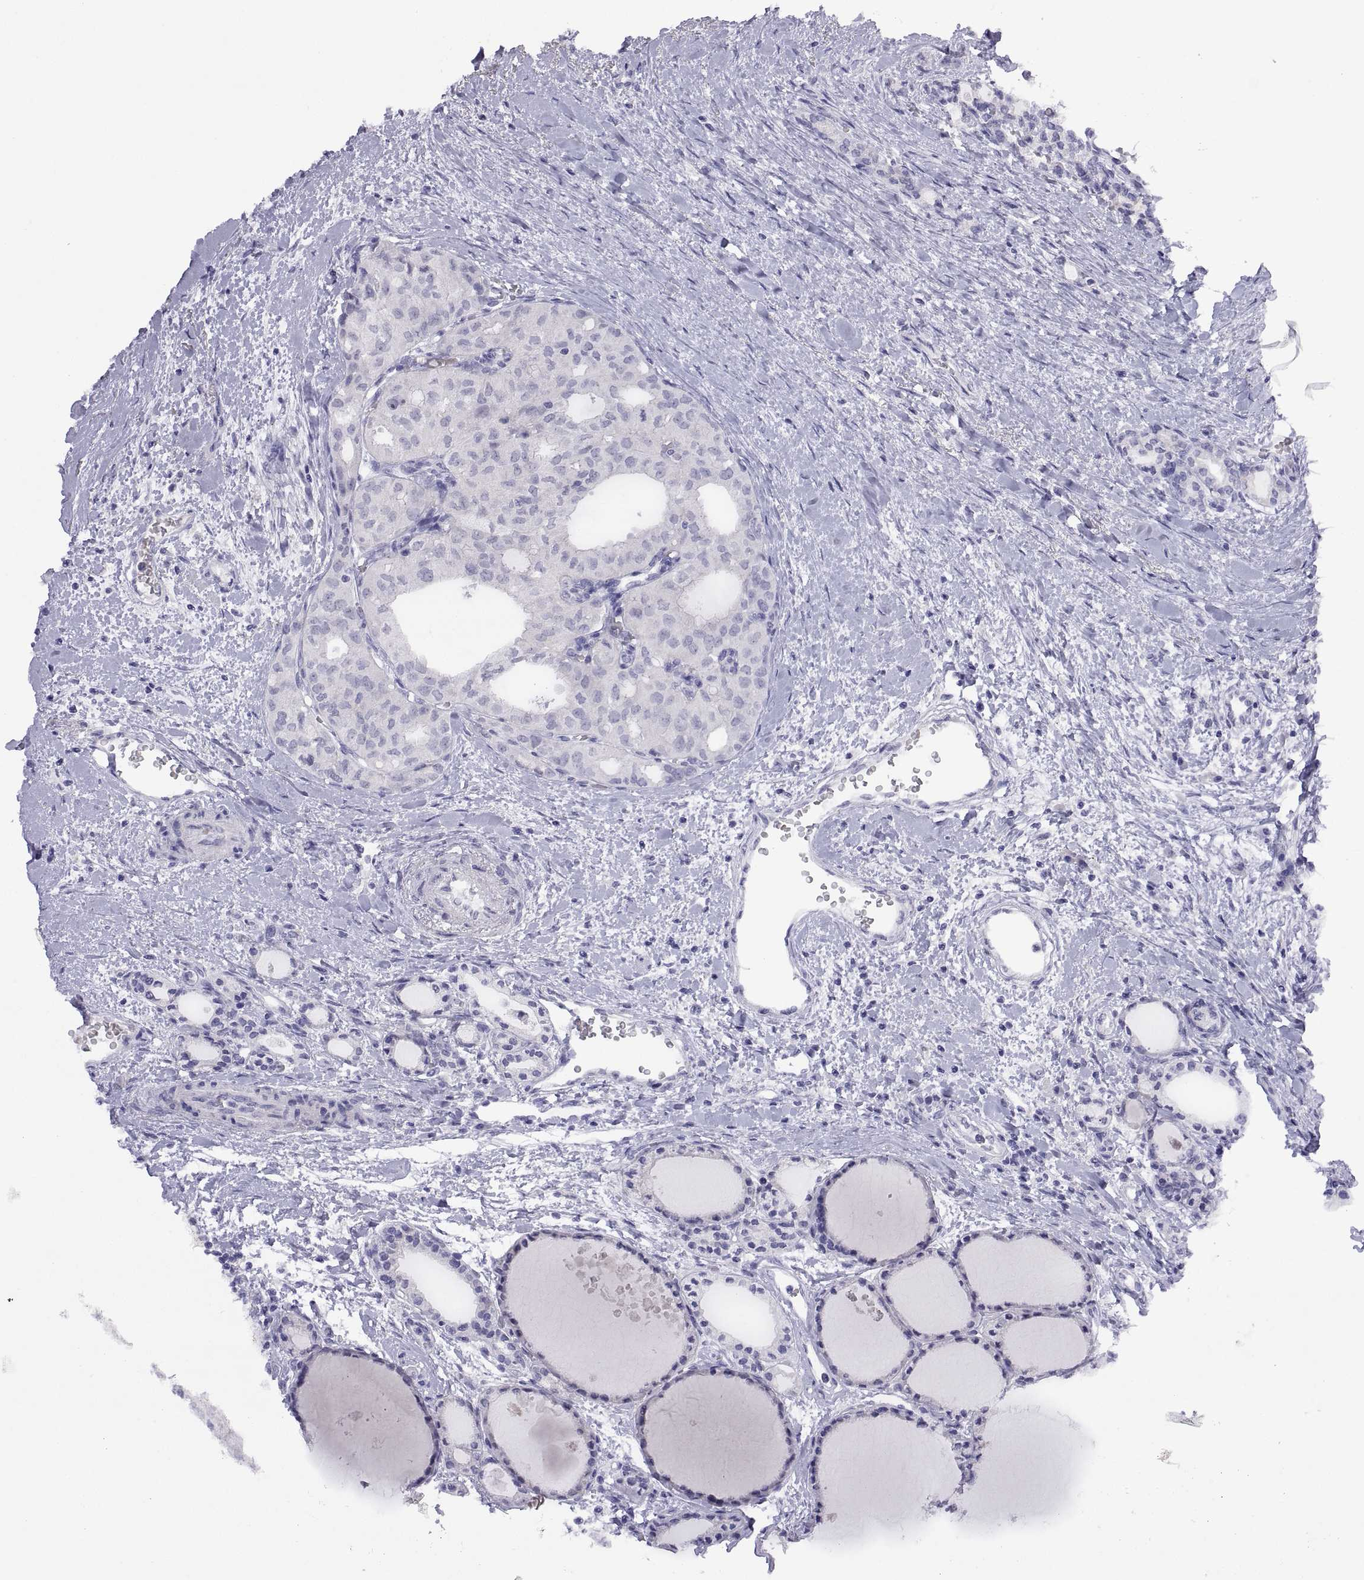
{"staining": {"intensity": "negative", "quantity": "none", "location": "none"}, "tissue": "thyroid cancer", "cell_type": "Tumor cells", "image_type": "cancer", "snomed": [{"axis": "morphology", "description": "Follicular adenoma carcinoma, NOS"}, {"axis": "topography", "description": "Thyroid gland"}], "caption": "Immunohistochemistry (IHC) of thyroid follicular adenoma carcinoma reveals no expression in tumor cells.", "gene": "VSX2", "patient": {"sex": "male", "age": 75}}